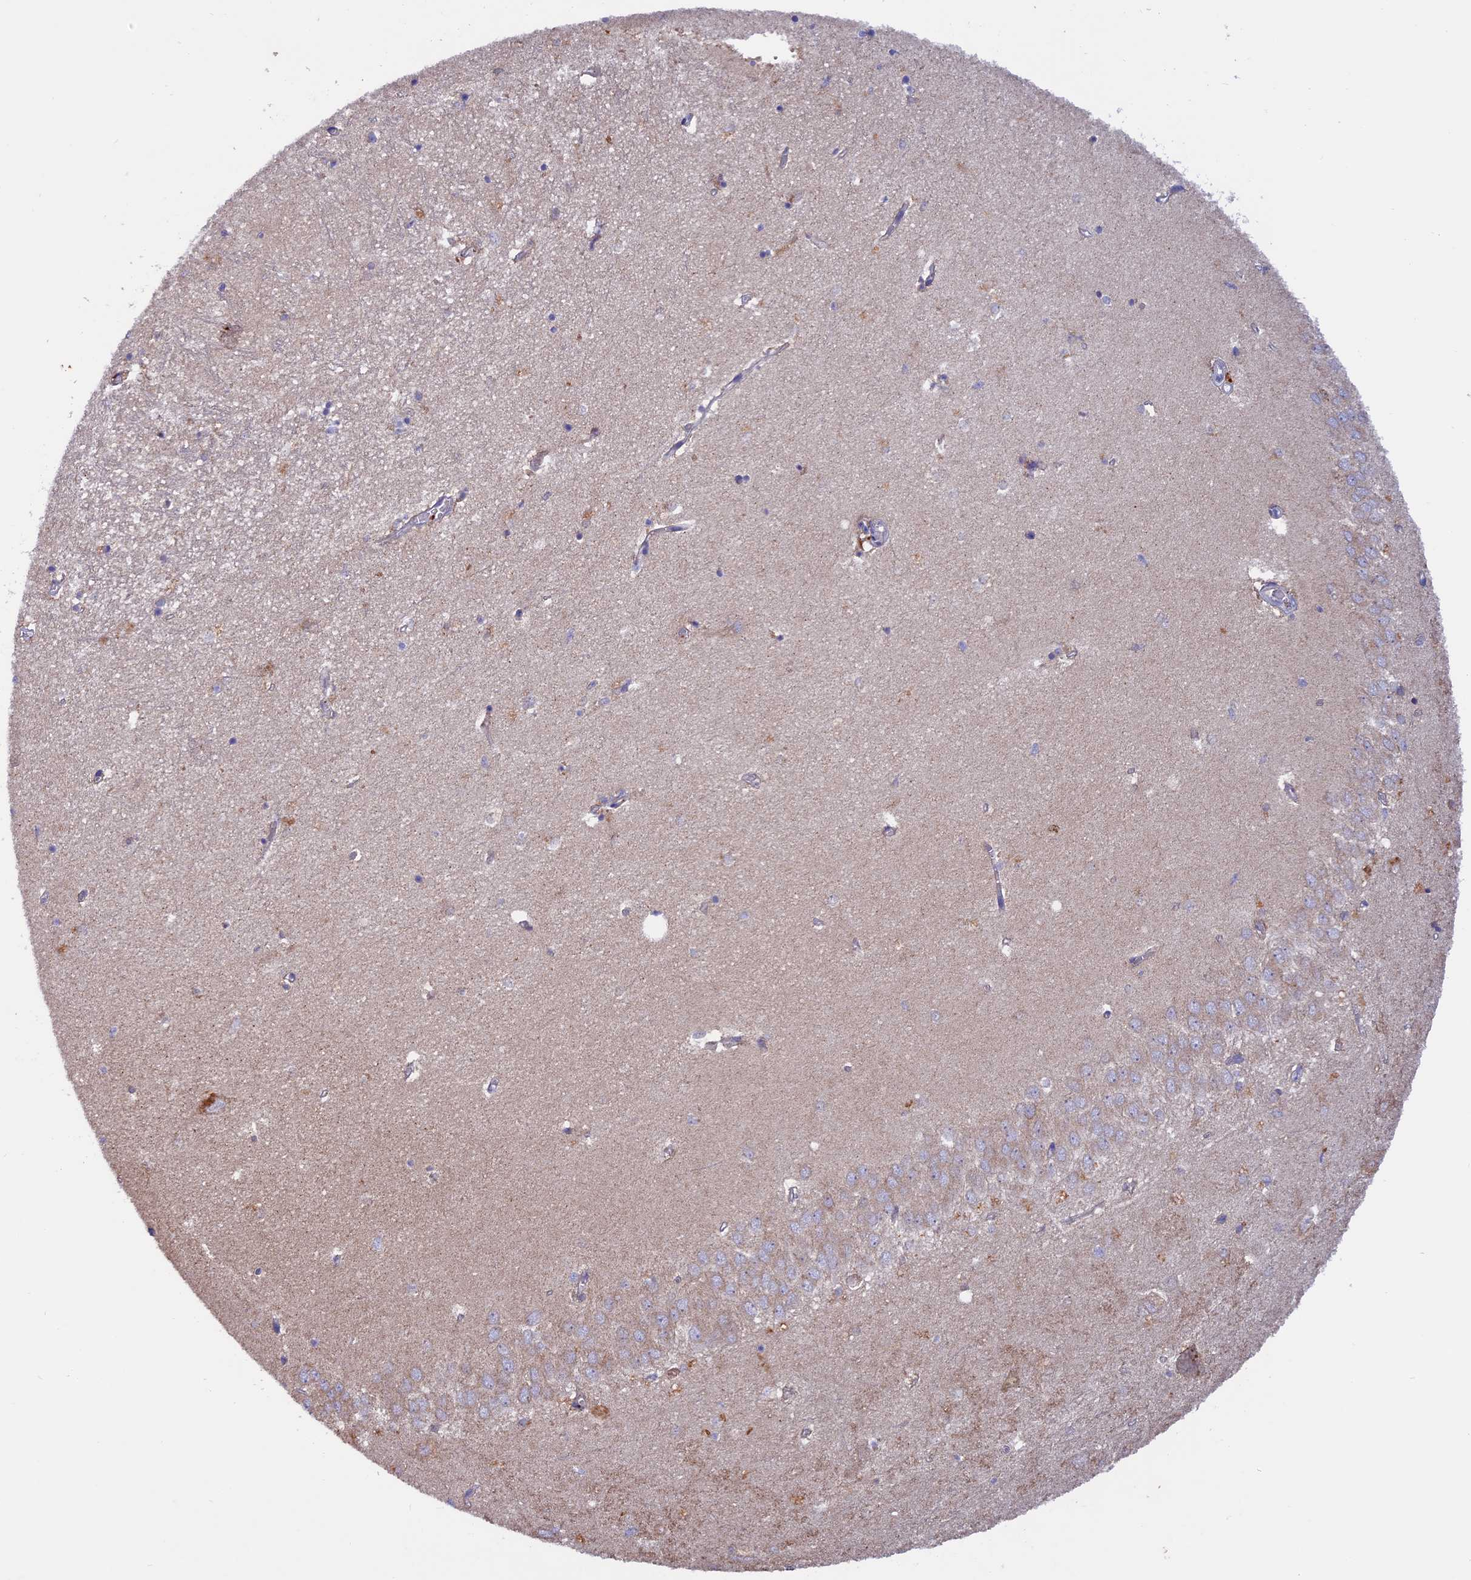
{"staining": {"intensity": "weak", "quantity": "<25%", "location": "cytoplasmic/membranous"}, "tissue": "hippocampus", "cell_type": "Glial cells", "image_type": "normal", "snomed": [{"axis": "morphology", "description": "Normal tissue, NOS"}, {"axis": "topography", "description": "Hippocampus"}], "caption": "An image of human hippocampus is negative for staining in glial cells. (Stains: DAB IHC with hematoxylin counter stain, Microscopy: brightfield microscopy at high magnification).", "gene": "PTPN9", "patient": {"sex": "female", "age": 64}}